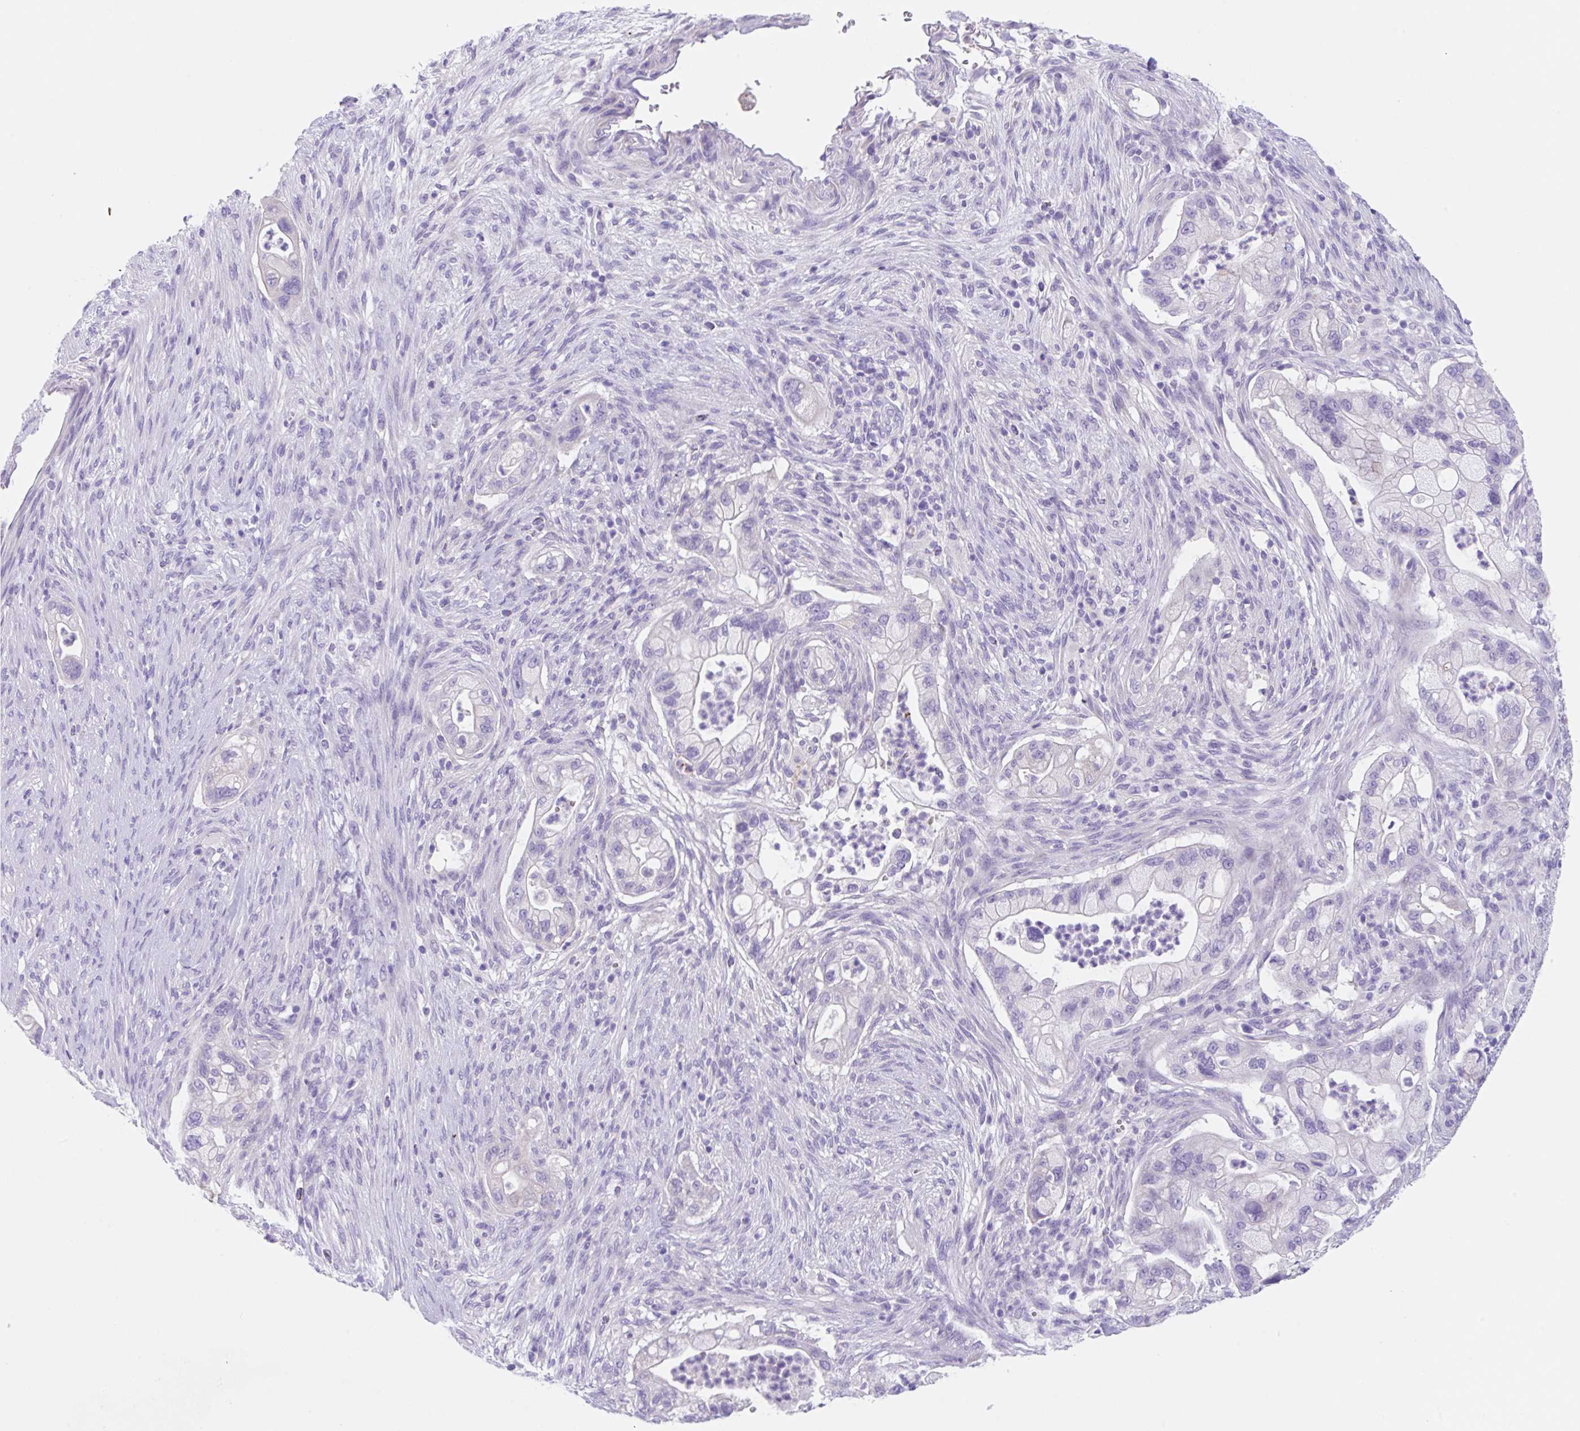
{"staining": {"intensity": "negative", "quantity": "none", "location": "none"}, "tissue": "pancreatic cancer", "cell_type": "Tumor cells", "image_type": "cancer", "snomed": [{"axis": "morphology", "description": "Adenocarcinoma, NOS"}, {"axis": "topography", "description": "Pancreas"}], "caption": "Immunohistochemistry photomicrograph of neoplastic tissue: human pancreatic adenocarcinoma stained with DAB displays no significant protein positivity in tumor cells.", "gene": "KLK8", "patient": {"sex": "male", "age": 44}}